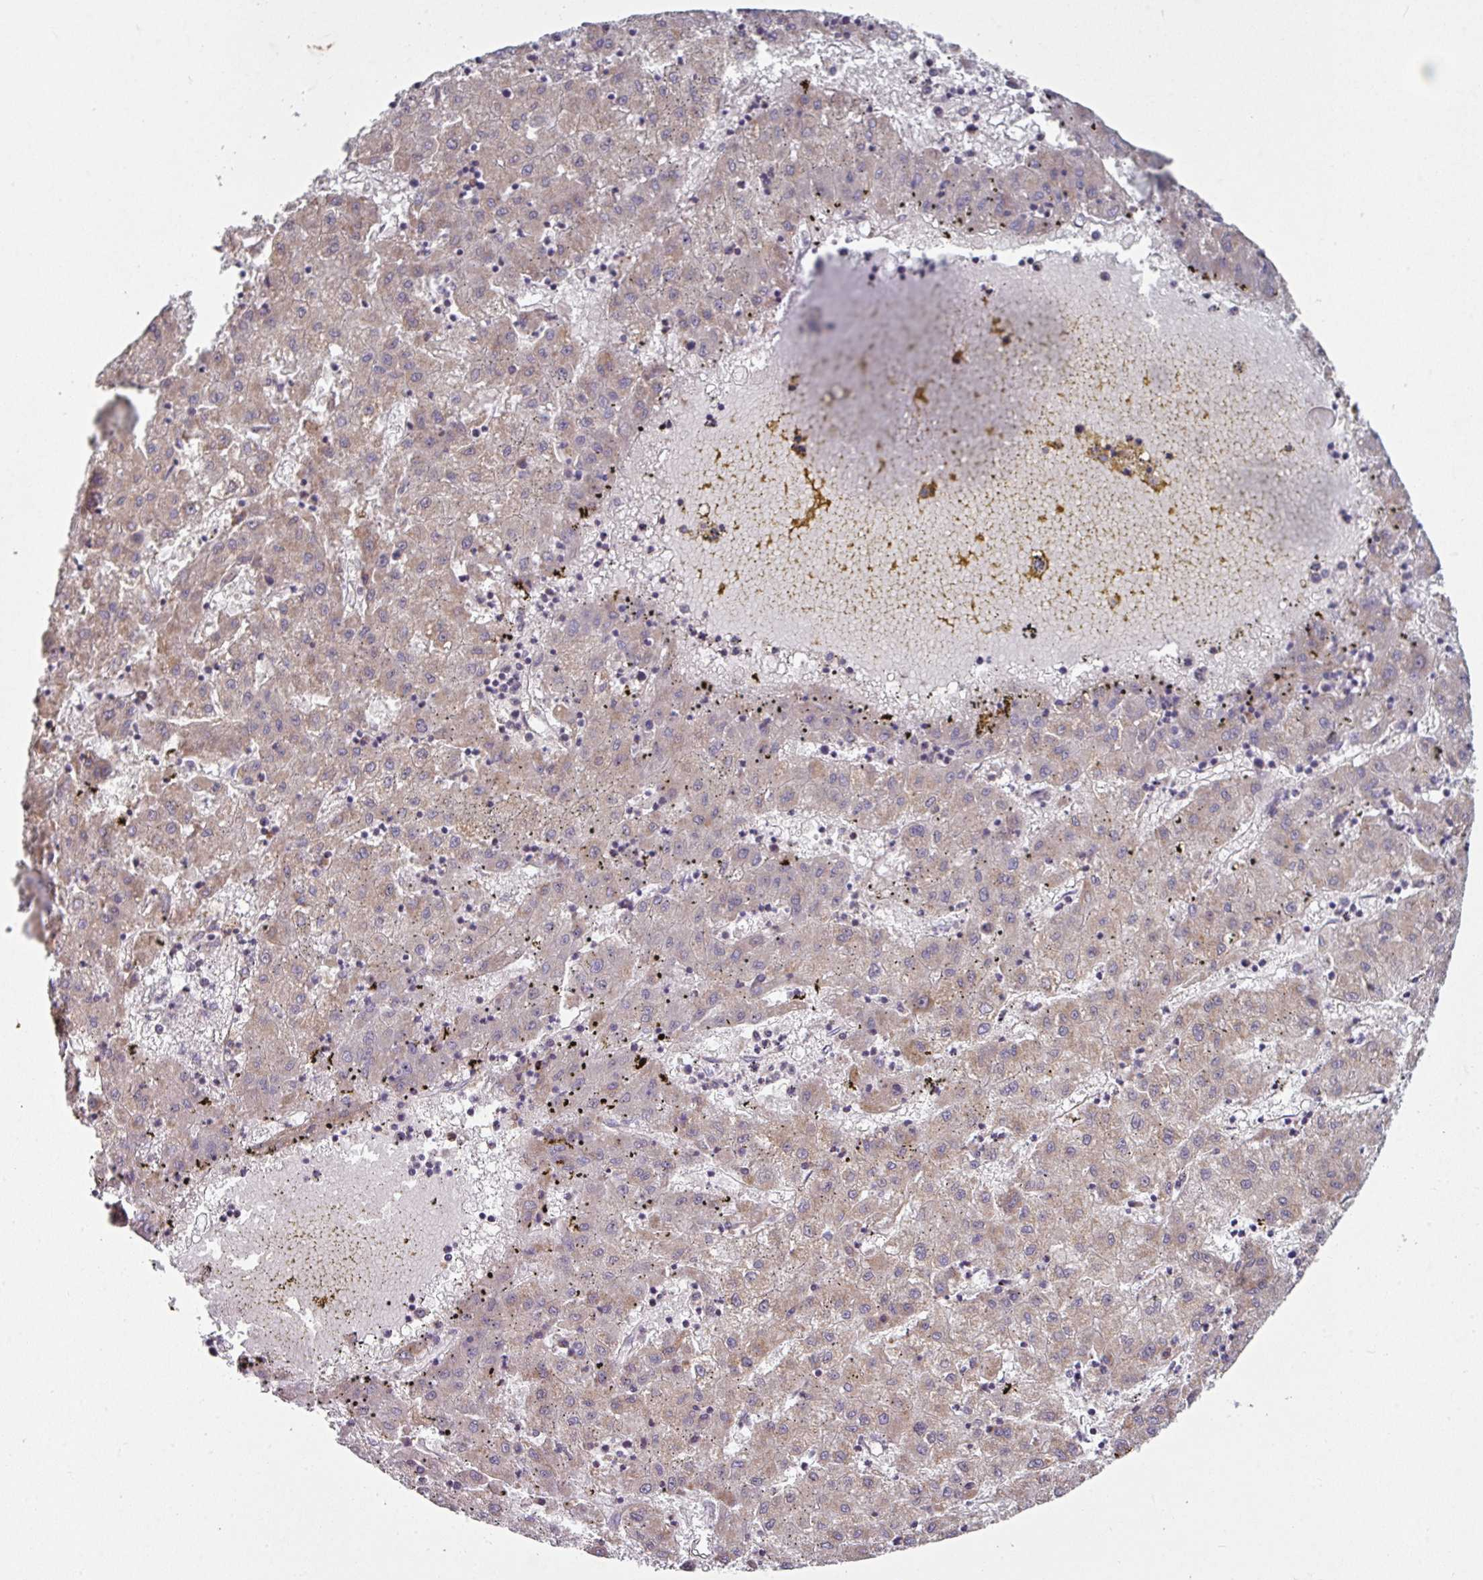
{"staining": {"intensity": "weak", "quantity": "25%-75%", "location": "cytoplasmic/membranous"}, "tissue": "liver cancer", "cell_type": "Tumor cells", "image_type": "cancer", "snomed": [{"axis": "morphology", "description": "Carcinoma, Hepatocellular, NOS"}, {"axis": "topography", "description": "Liver"}], "caption": "Immunohistochemical staining of liver cancer (hepatocellular carcinoma) reveals weak cytoplasmic/membranous protein staining in about 25%-75% of tumor cells. (Stains: DAB (3,3'-diaminobenzidine) in brown, nuclei in blue, Microscopy: brightfield microscopy at high magnification).", "gene": "LRRC9", "patient": {"sex": "male", "age": 72}}